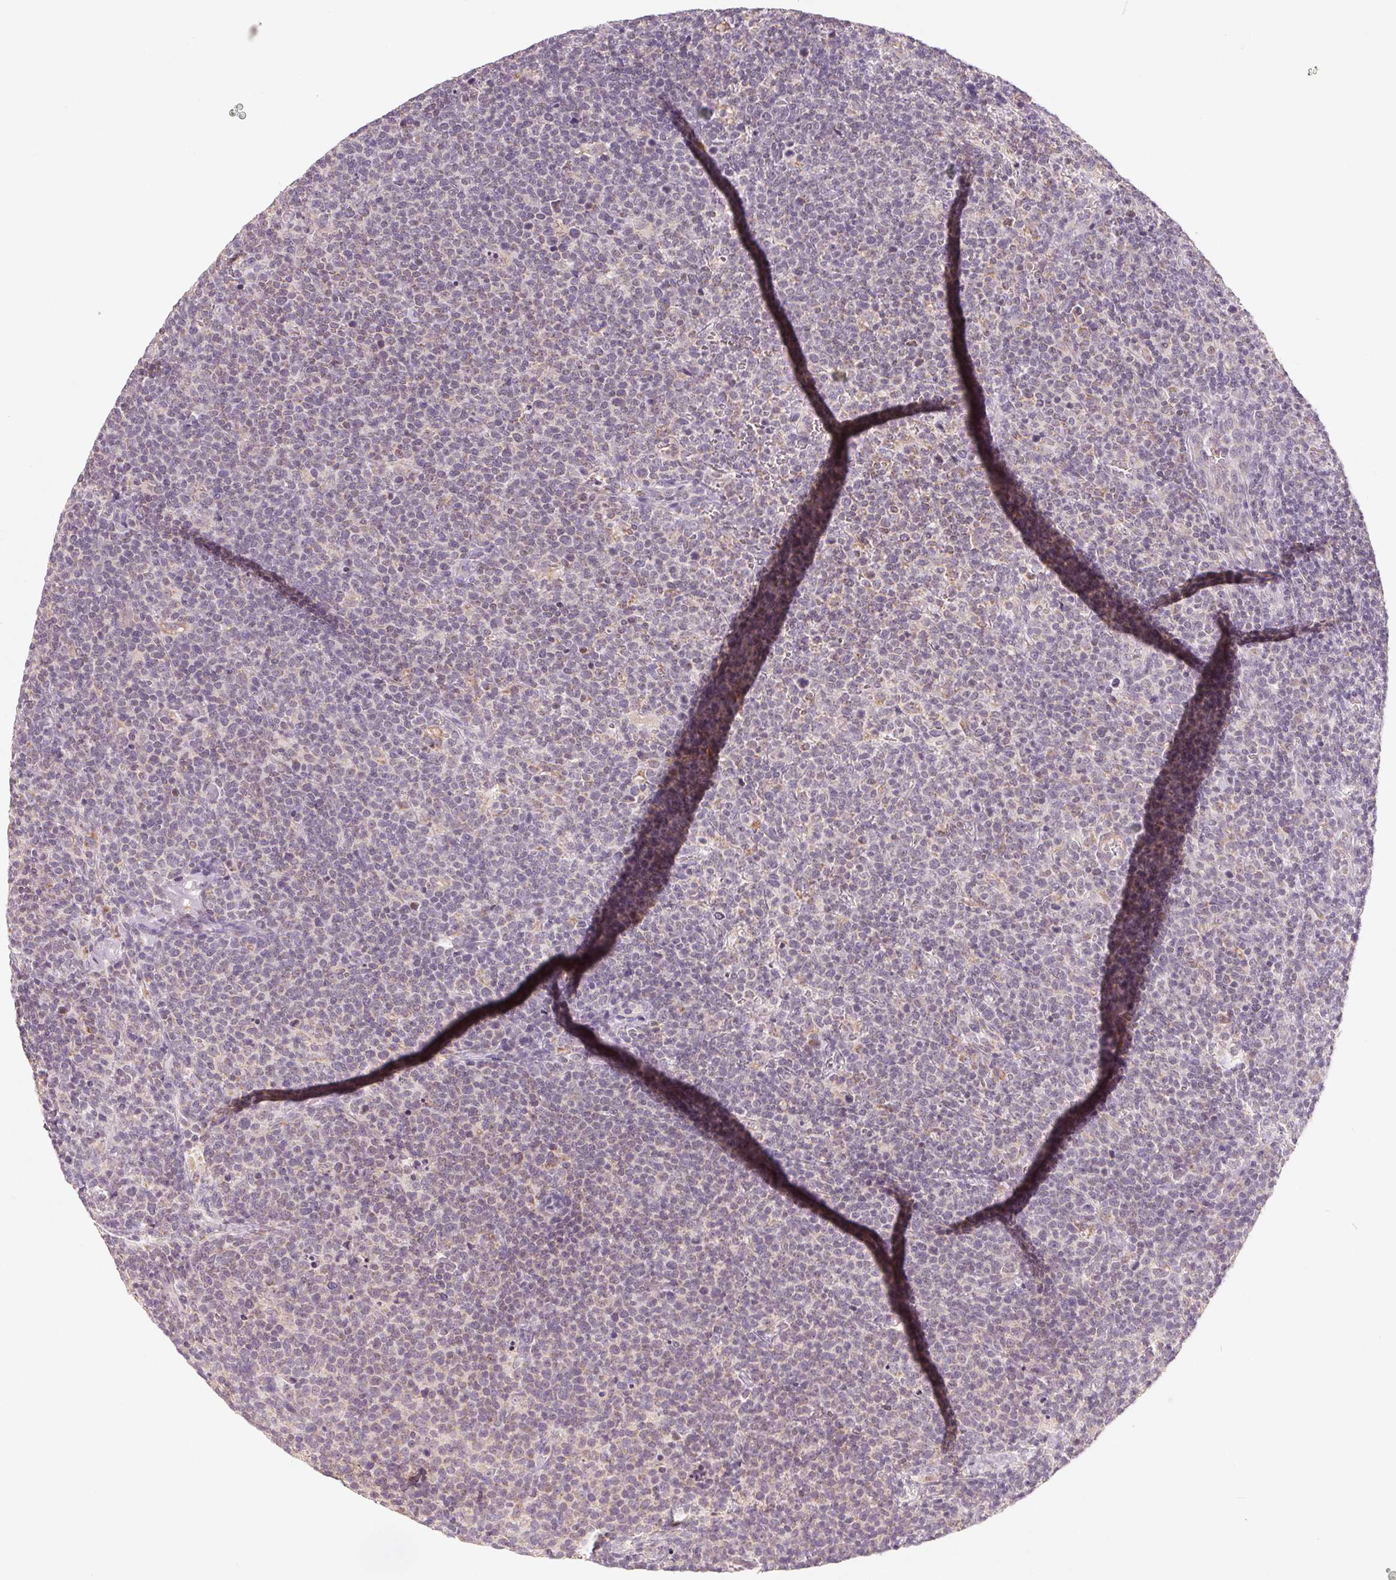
{"staining": {"intensity": "weak", "quantity": "<25%", "location": "cytoplasmic/membranous"}, "tissue": "lymphoma", "cell_type": "Tumor cells", "image_type": "cancer", "snomed": [{"axis": "morphology", "description": "Malignant lymphoma, non-Hodgkin's type, High grade"}, {"axis": "topography", "description": "Lymph node"}], "caption": "IHC of high-grade malignant lymphoma, non-Hodgkin's type exhibits no staining in tumor cells.", "gene": "GHITM", "patient": {"sex": "male", "age": 61}}